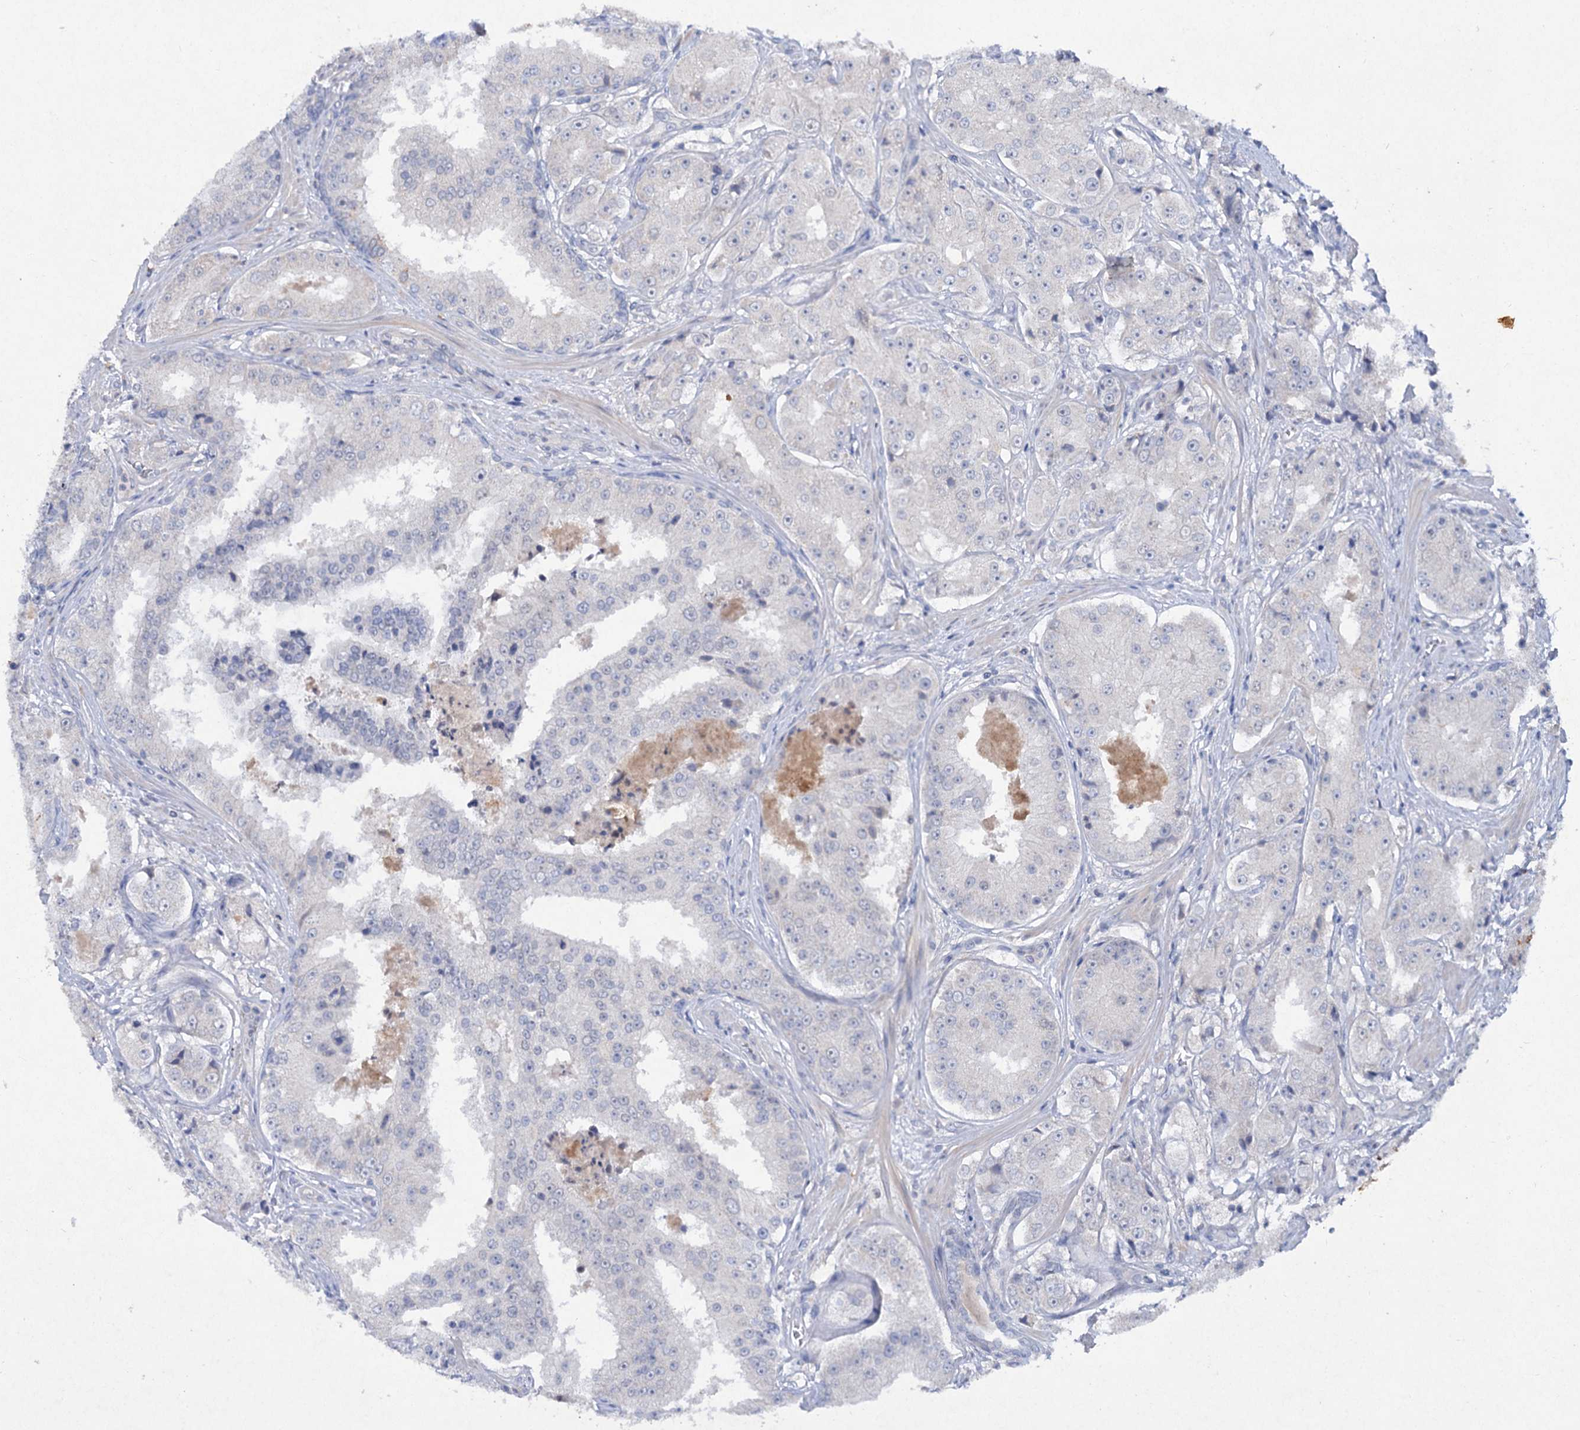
{"staining": {"intensity": "negative", "quantity": "none", "location": "none"}, "tissue": "prostate cancer", "cell_type": "Tumor cells", "image_type": "cancer", "snomed": [{"axis": "morphology", "description": "Adenocarcinoma, High grade"}, {"axis": "topography", "description": "Prostate"}], "caption": "The histopathology image reveals no significant staining in tumor cells of prostate high-grade adenocarcinoma.", "gene": "ATP4A", "patient": {"sex": "male", "age": 73}}